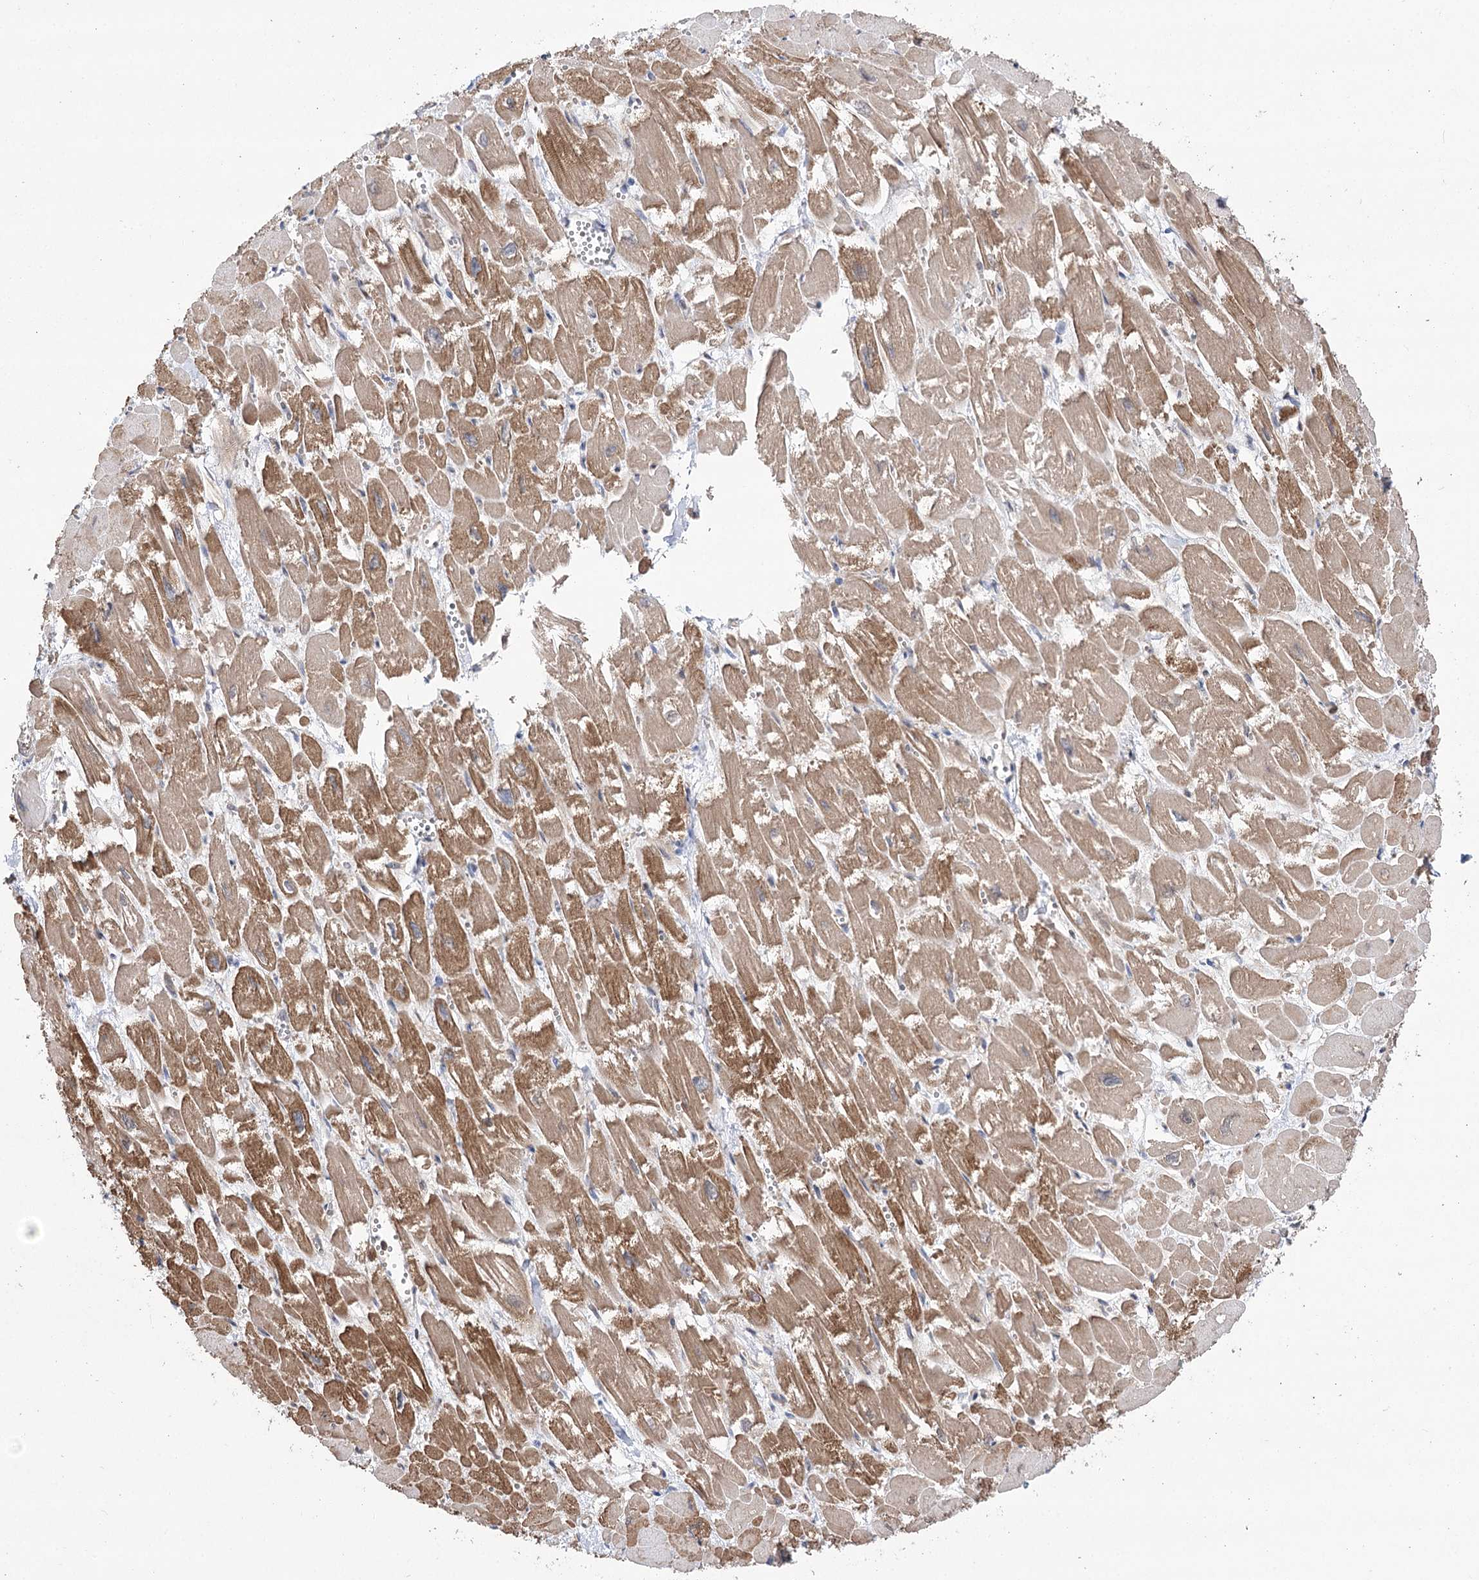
{"staining": {"intensity": "moderate", "quantity": ">75%", "location": "cytoplasmic/membranous"}, "tissue": "heart muscle", "cell_type": "Cardiomyocytes", "image_type": "normal", "snomed": [{"axis": "morphology", "description": "Normal tissue, NOS"}, {"axis": "topography", "description": "Heart"}], "caption": "Heart muscle stained with DAB (3,3'-diaminobenzidine) IHC reveals medium levels of moderate cytoplasmic/membranous staining in approximately >75% of cardiomyocytes. The staining was performed using DAB (3,3'-diaminobenzidine), with brown indicating positive protein expression. Nuclei are stained blue with hematoxylin.", "gene": "VPS37B", "patient": {"sex": "male", "age": 54}}